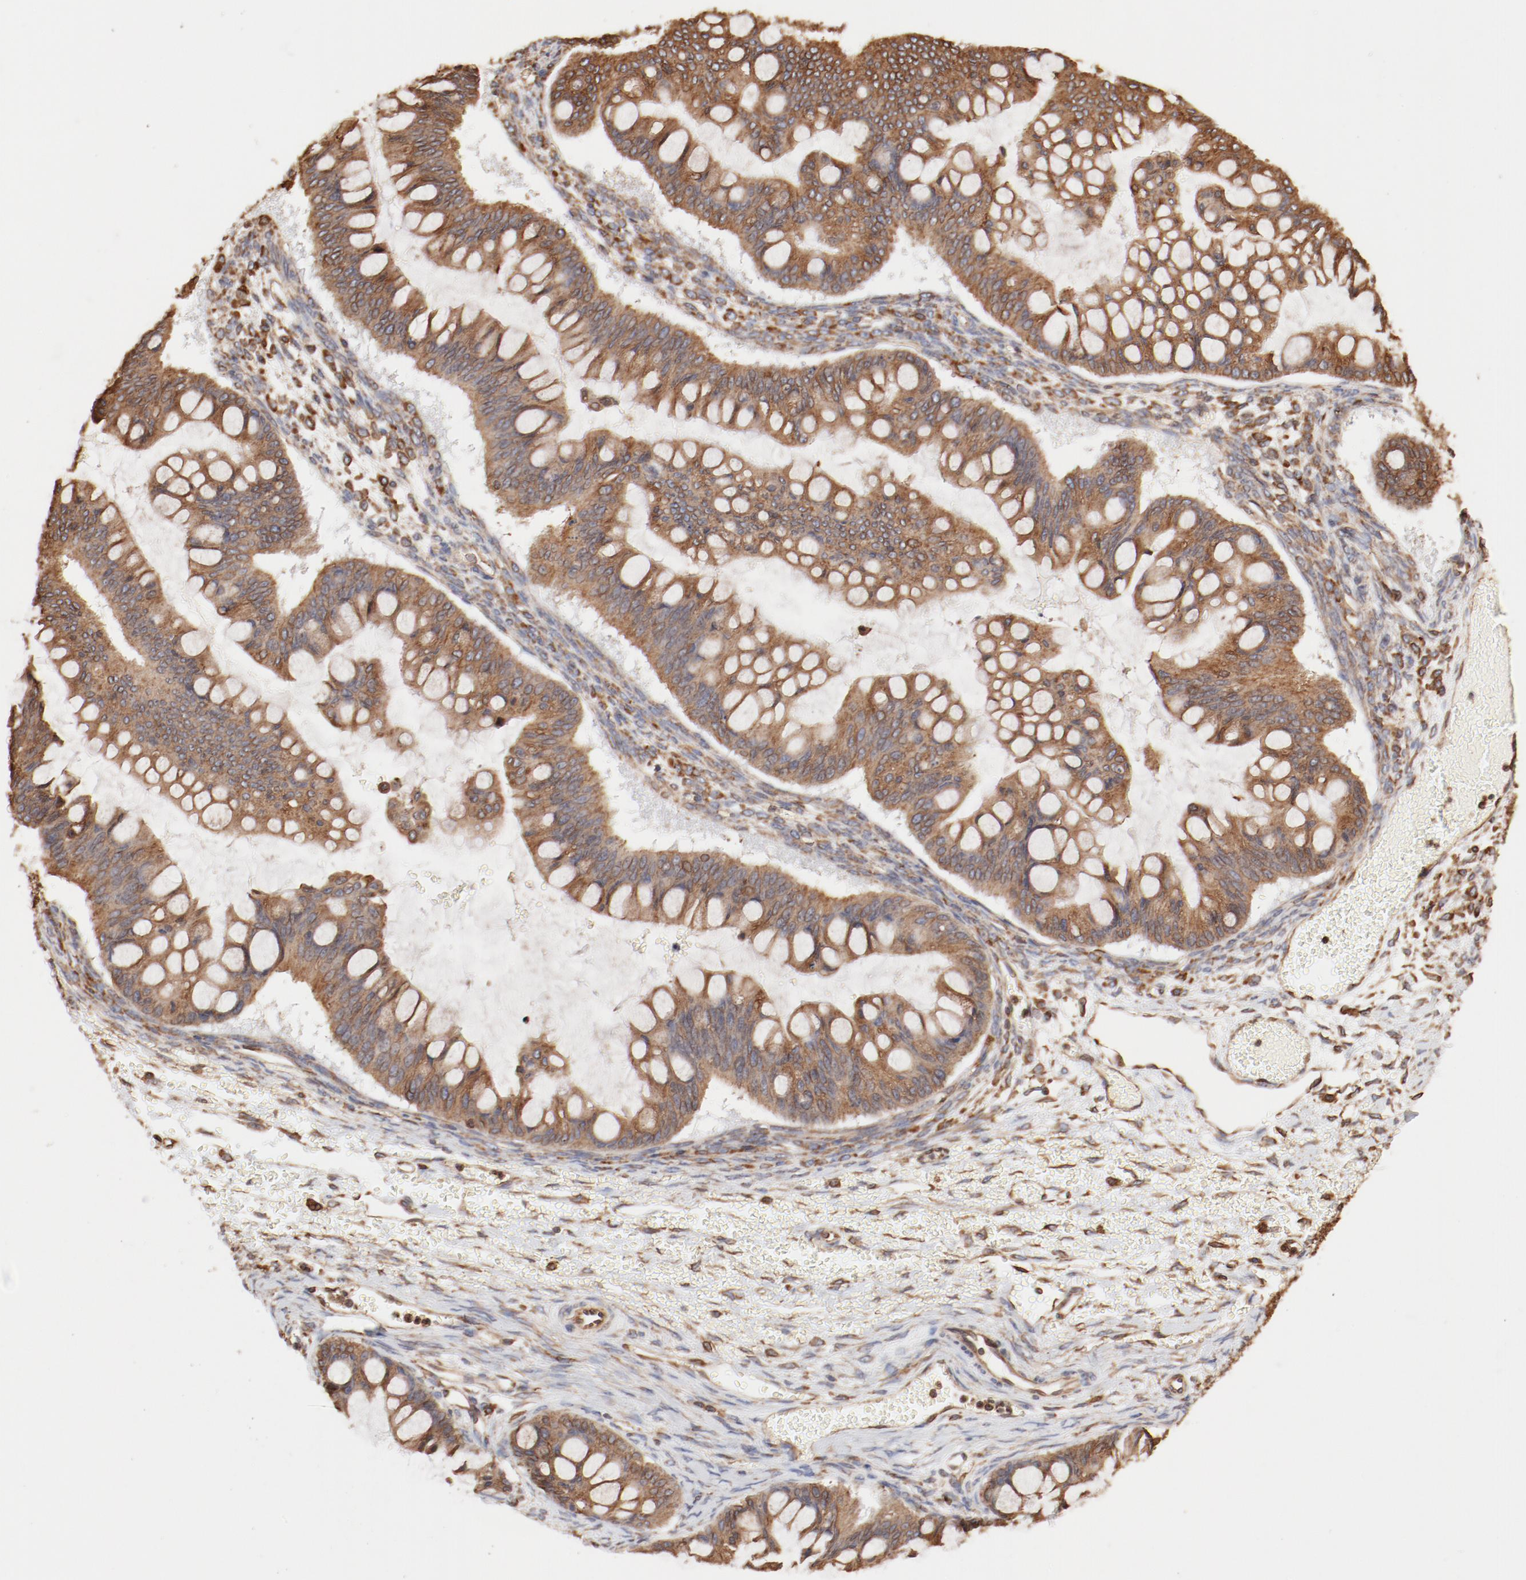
{"staining": {"intensity": "moderate", "quantity": ">75%", "location": "cytoplasmic/membranous"}, "tissue": "ovarian cancer", "cell_type": "Tumor cells", "image_type": "cancer", "snomed": [{"axis": "morphology", "description": "Cystadenocarcinoma, mucinous, NOS"}, {"axis": "topography", "description": "Ovary"}], "caption": "Immunohistochemistry (IHC) staining of ovarian cancer (mucinous cystadenocarcinoma), which demonstrates medium levels of moderate cytoplasmic/membranous expression in approximately >75% of tumor cells indicating moderate cytoplasmic/membranous protein expression. The staining was performed using DAB (3,3'-diaminobenzidine) (brown) for protein detection and nuclei were counterstained in hematoxylin (blue).", "gene": "BCAP31", "patient": {"sex": "female", "age": 73}}